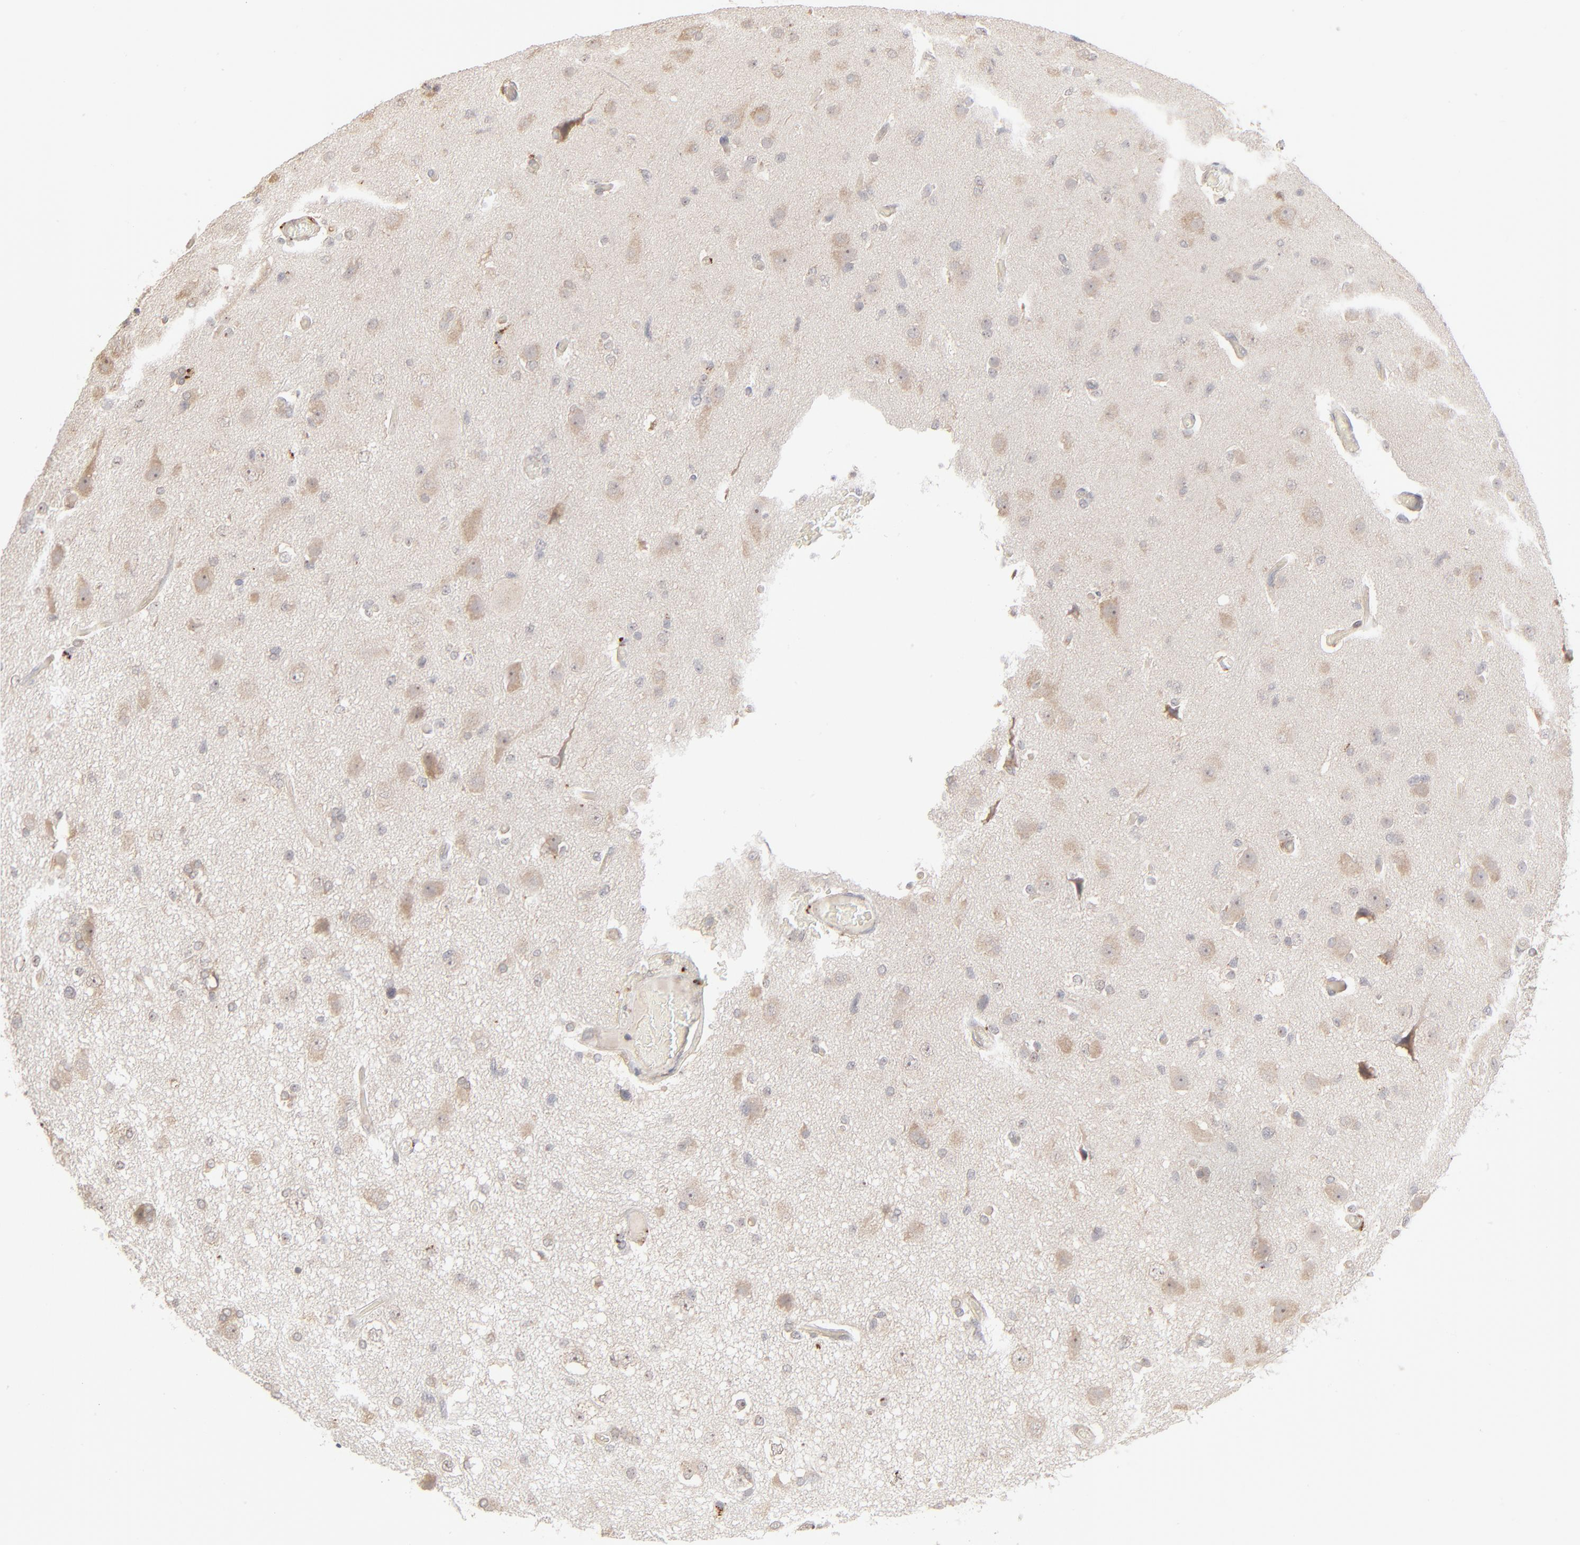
{"staining": {"intensity": "weak", "quantity": "25%-75%", "location": "cytoplasmic/membranous"}, "tissue": "glioma", "cell_type": "Tumor cells", "image_type": "cancer", "snomed": [{"axis": "morphology", "description": "Glioma, malignant, High grade"}, {"axis": "topography", "description": "Brain"}], "caption": "Immunohistochemistry (IHC) (DAB (3,3'-diaminobenzidine)) staining of glioma exhibits weak cytoplasmic/membranous protein staining in about 25%-75% of tumor cells. The protein is stained brown, and the nuclei are stained in blue (DAB IHC with brightfield microscopy, high magnification).", "gene": "POMT2", "patient": {"sex": "male", "age": 33}}